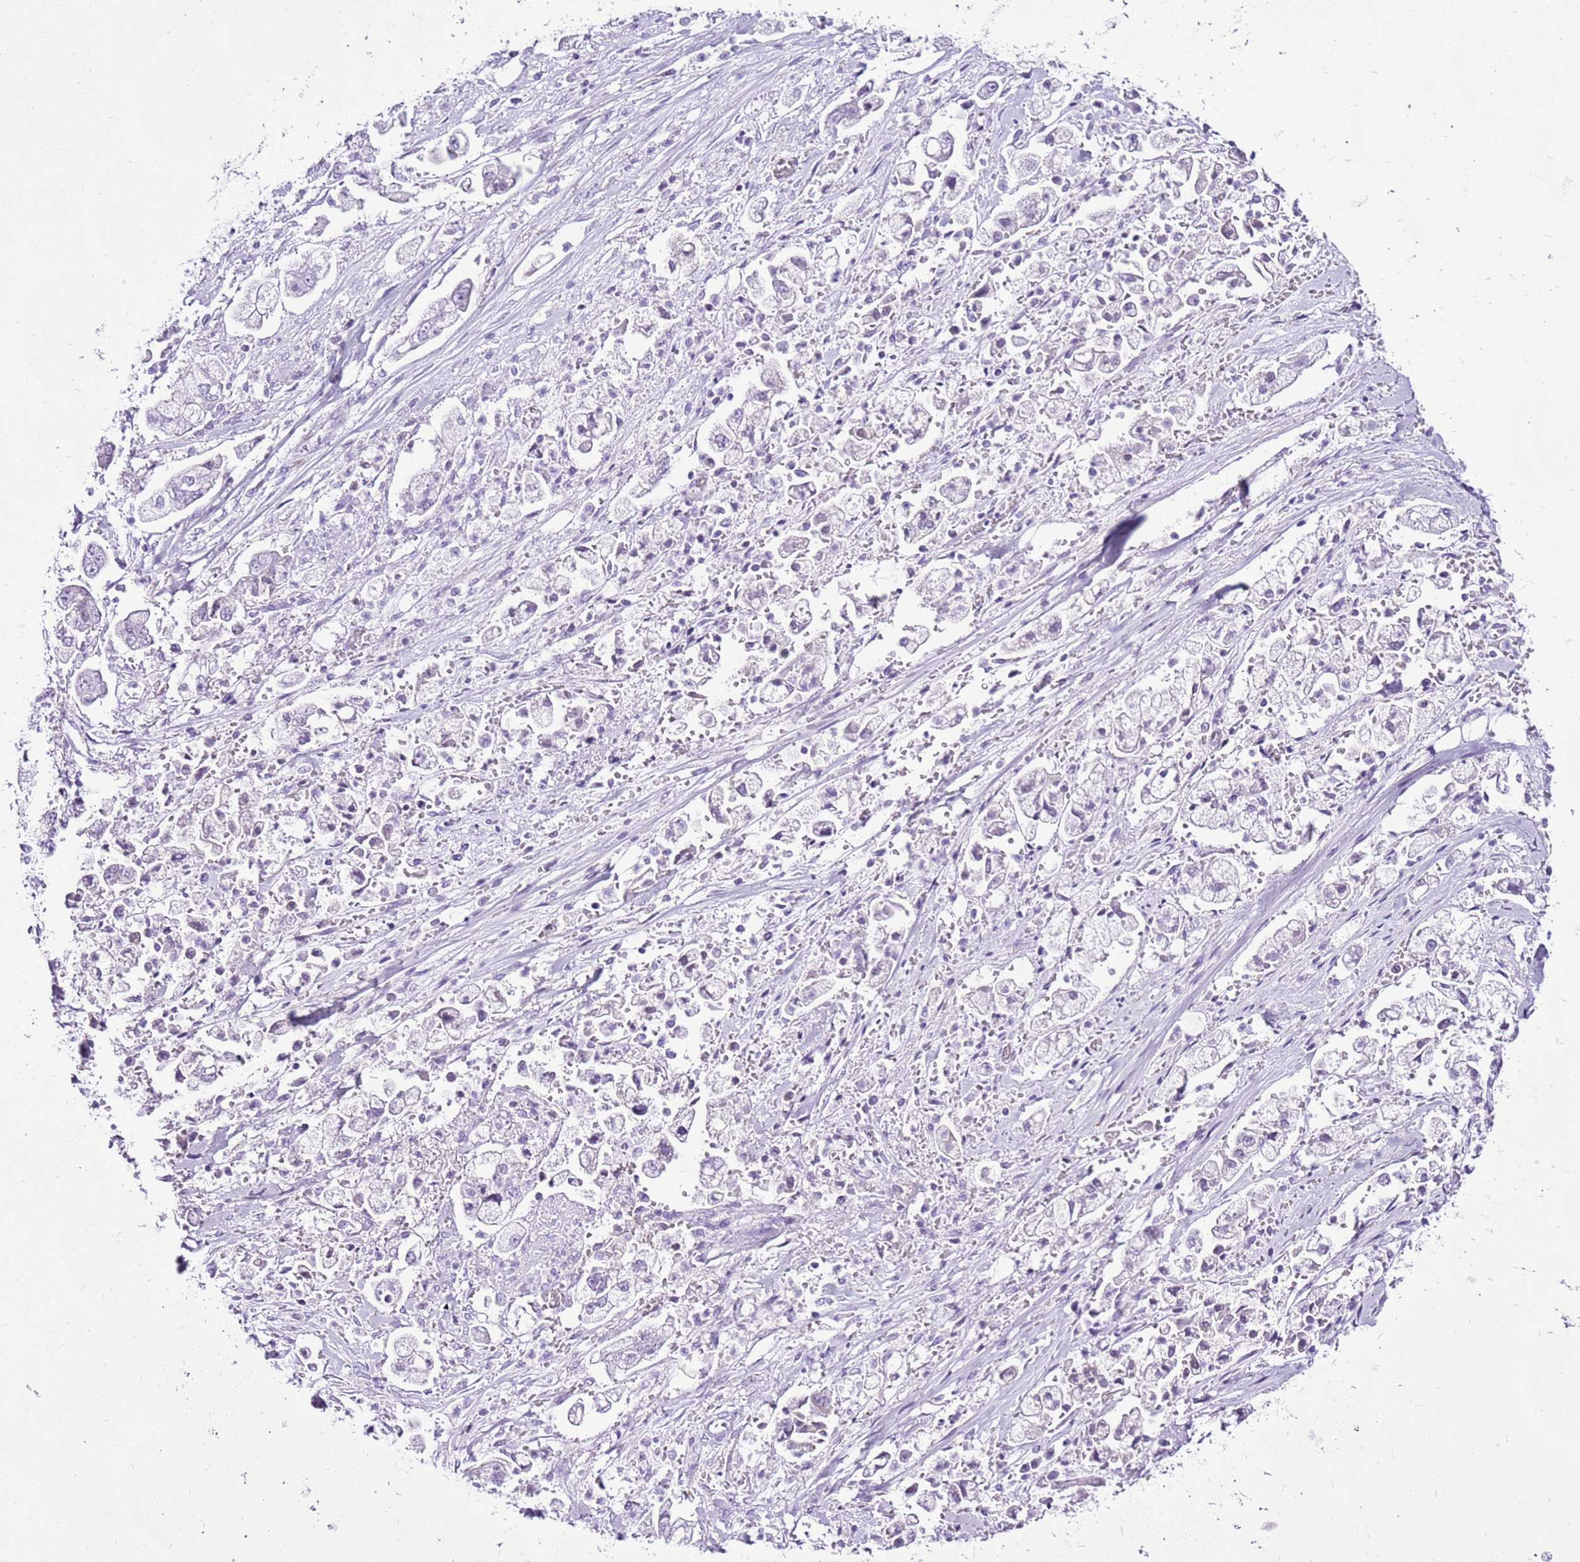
{"staining": {"intensity": "negative", "quantity": "none", "location": "none"}, "tissue": "stomach cancer", "cell_type": "Tumor cells", "image_type": "cancer", "snomed": [{"axis": "morphology", "description": "Adenocarcinoma, NOS"}, {"axis": "topography", "description": "Stomach"}], "caption": "Histopathology image shows no significant protein staining in tumor cells of stomach cancer.", "gene": "SPC25", "patient": {"sex": "male", "age": 62}}